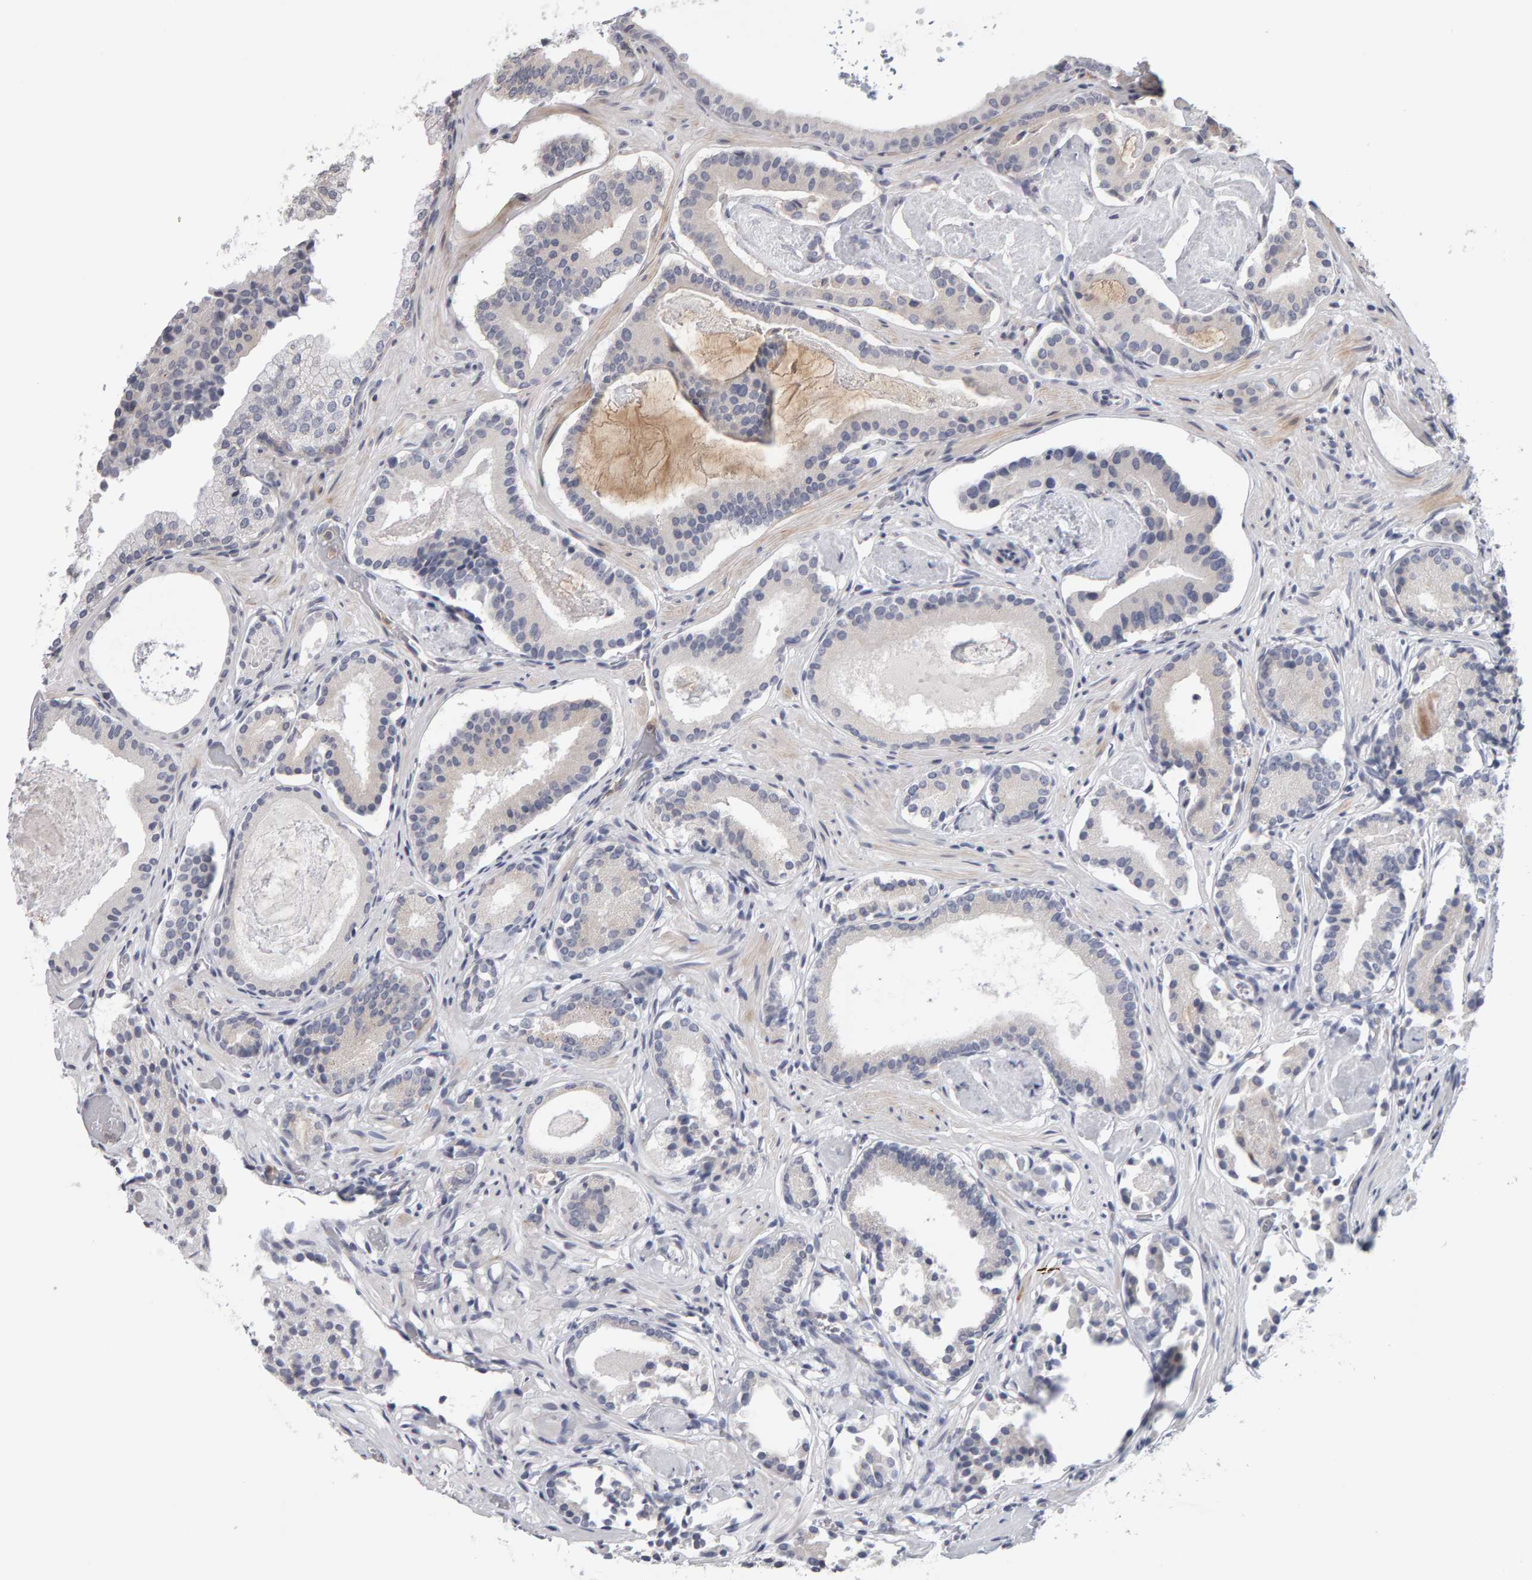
{"staining": {"intensity": "negative", "quantity": "none", "location": "none"}, "tissue": "prostate cancer", "cell_type": "Tumor cells", "image_type": "cancer", "snomed": [{"axis": "morphology", "description": "Adenocarcinoma, Low grade"}, {"axis": "topography", "description": "Prostate"}], "caption": "This is an immunohistochemistry (IHC) micrograph of prostate cancer. There is no positivity in tumor cells.", "gene": "MSRA", "patient": {"sex": "male", "age": 51}}